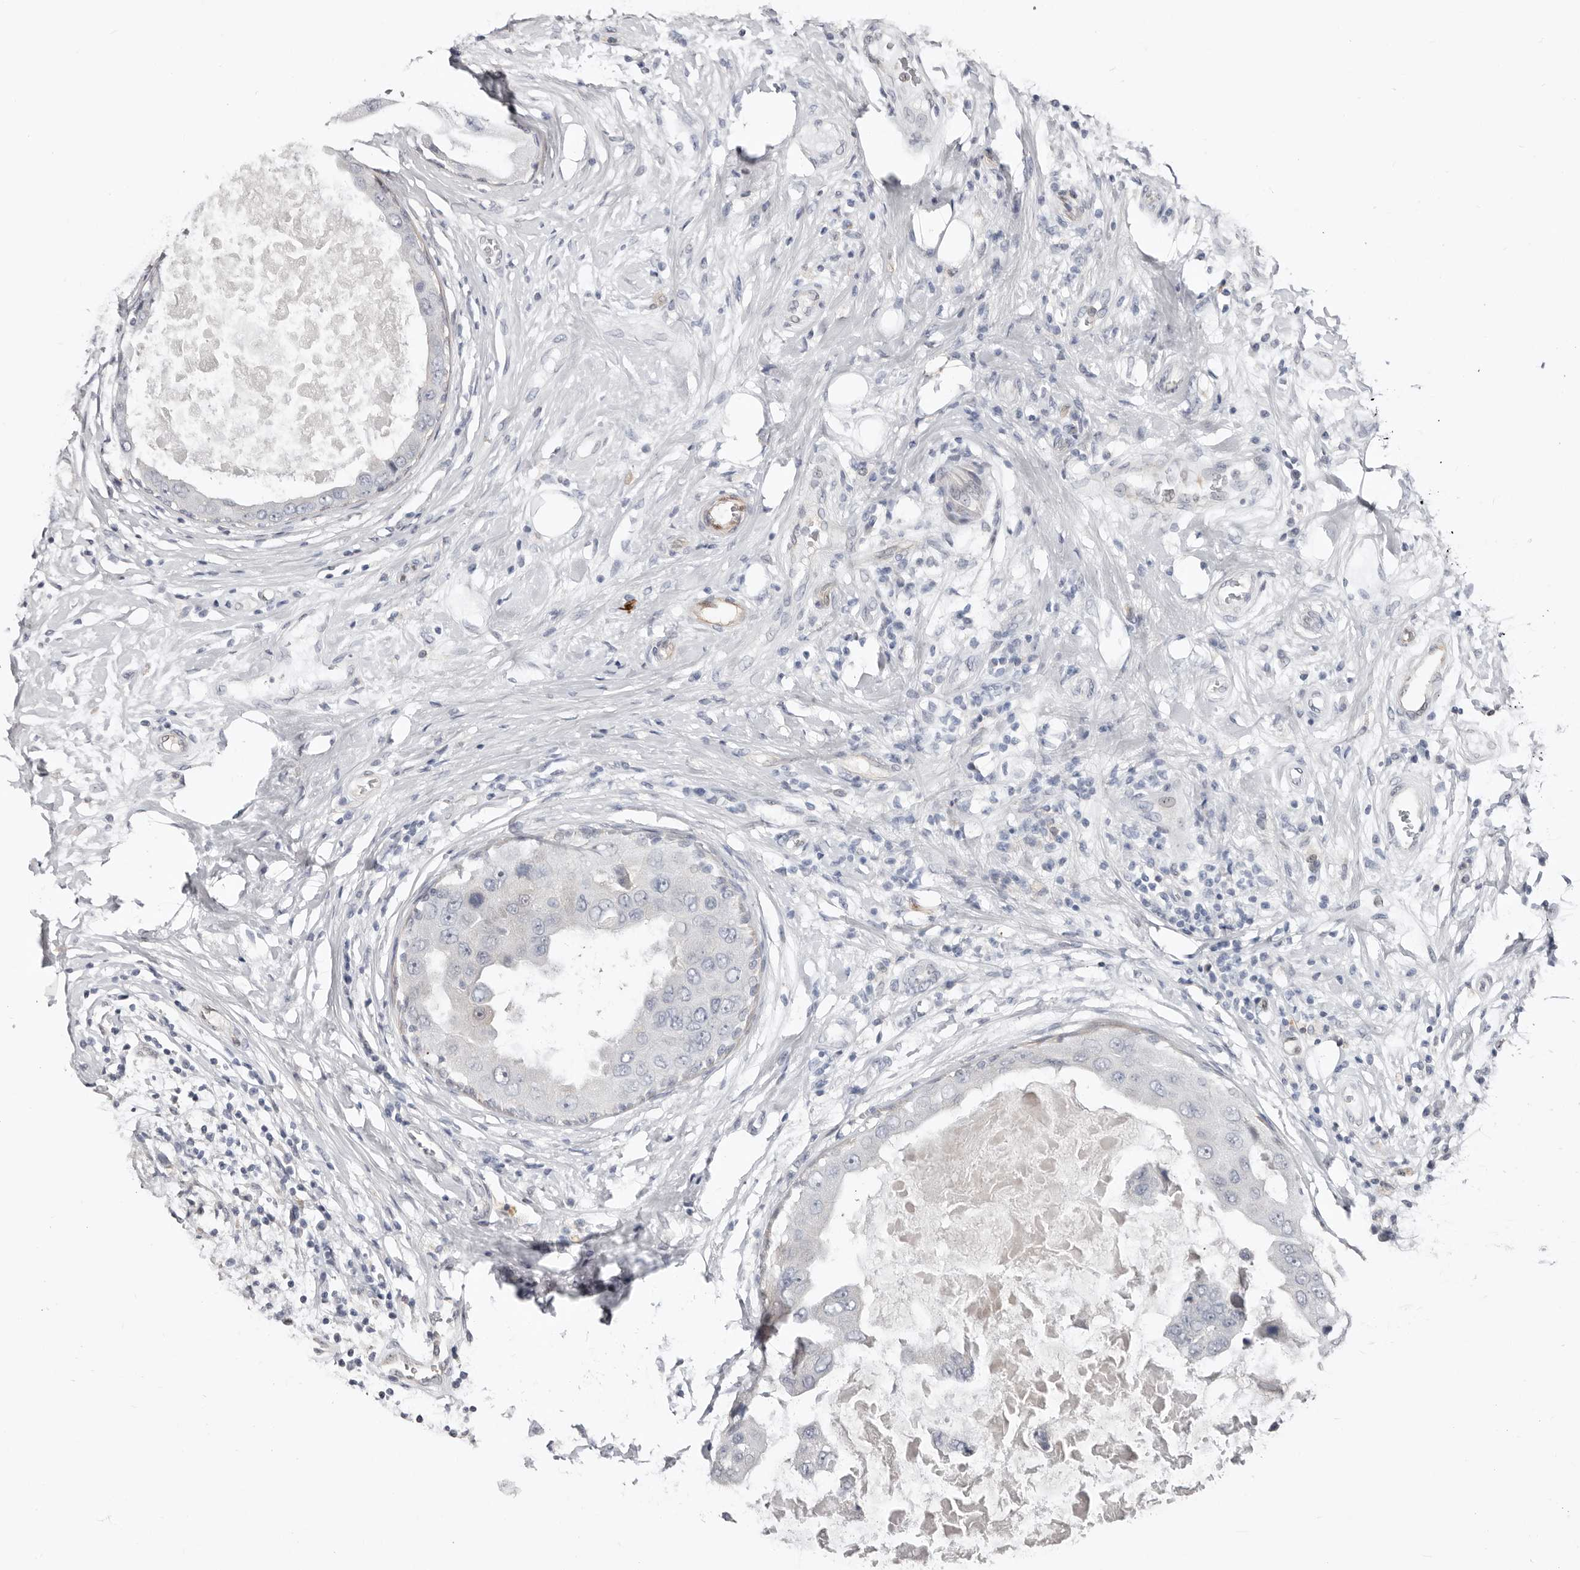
{"staining": {"intensity": "moderate", "quantity": "<25%", "location": "cytoplasmic/membranous"}, "tissue": "breast cancer", "cell_type": "Tumor cells", "image_type": "cancer", "snomed": [{"axis": "morphology", "description": "Duct carcinoma"}, {"axis": "topography", "description": "Breast"}], "caption": "Immunohistochemistry micrograph of neoplastic tissue: breast intraductal carcinoma stained using immunohistochemistry demonstrates low levels of moderate protein expression localized specifically in the cytoplasmic/membranous of tumor cells, appearing as a cytoplasmic/membranous brown color.", "gene": "ASRGL1", "patient": {"sex": "female", "age": 27}}